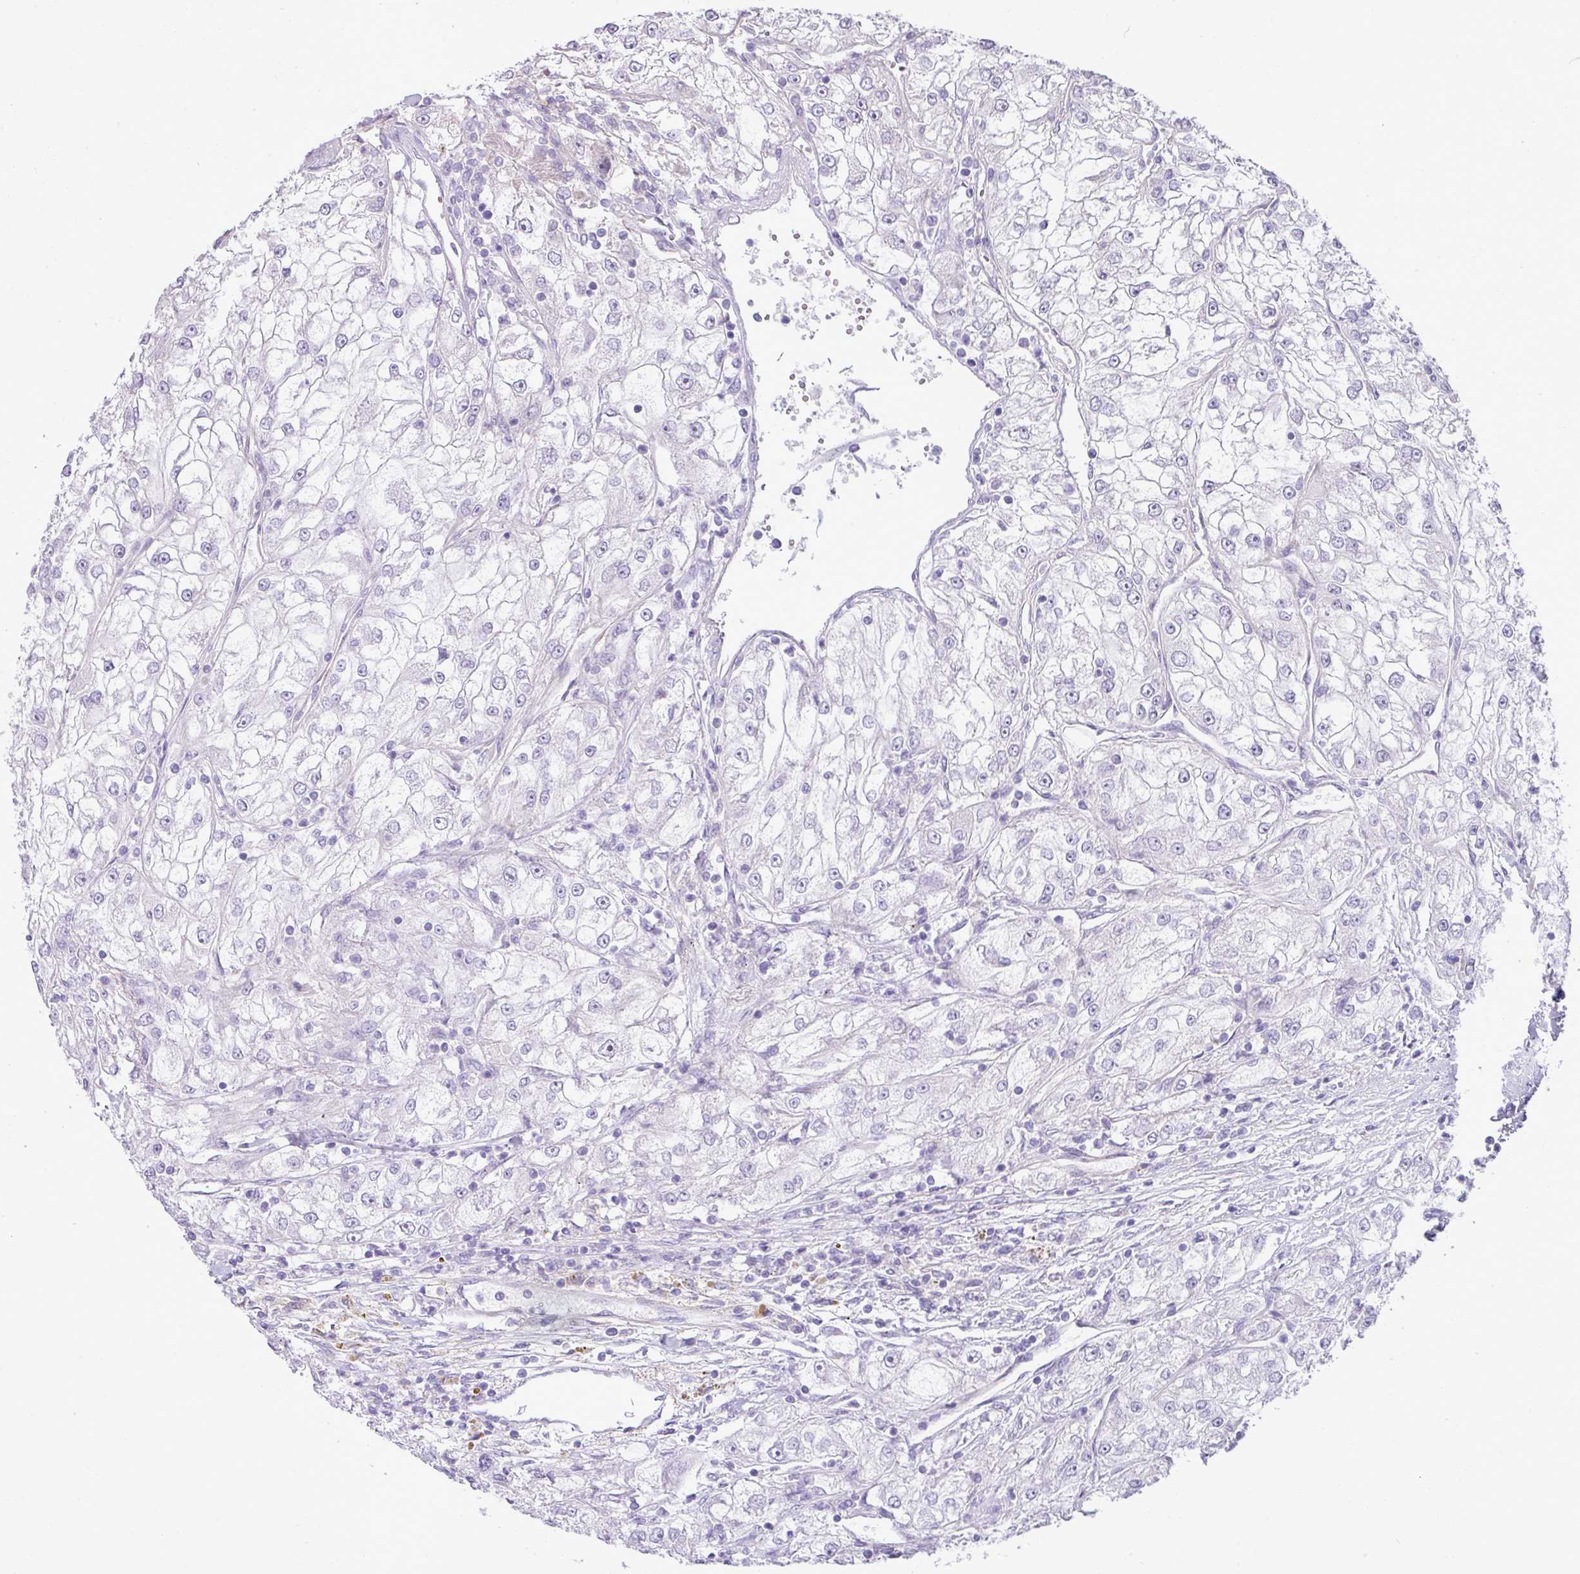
{"staining": {"intensity": "negative", "quantity": "none", "location": "none"}, "tissue": "renal cancer", "cell_type": "Tumor cells", "image_type": "cancer", "snomed": [{"axis": "morphology", "description": "Adenocarcinoma, NOS"}, {"axis": "topography", "description": "Kidney"}], "caption": "This photomicrograph is of renal cancer (adenocarcinoma) stained with IHC to label a protein in brown with the nuclei are counter-stained blue. There is no expression in tumor cells.", "gene": "KIRREL3", "patient": {"sex": "female", "age": 72}}